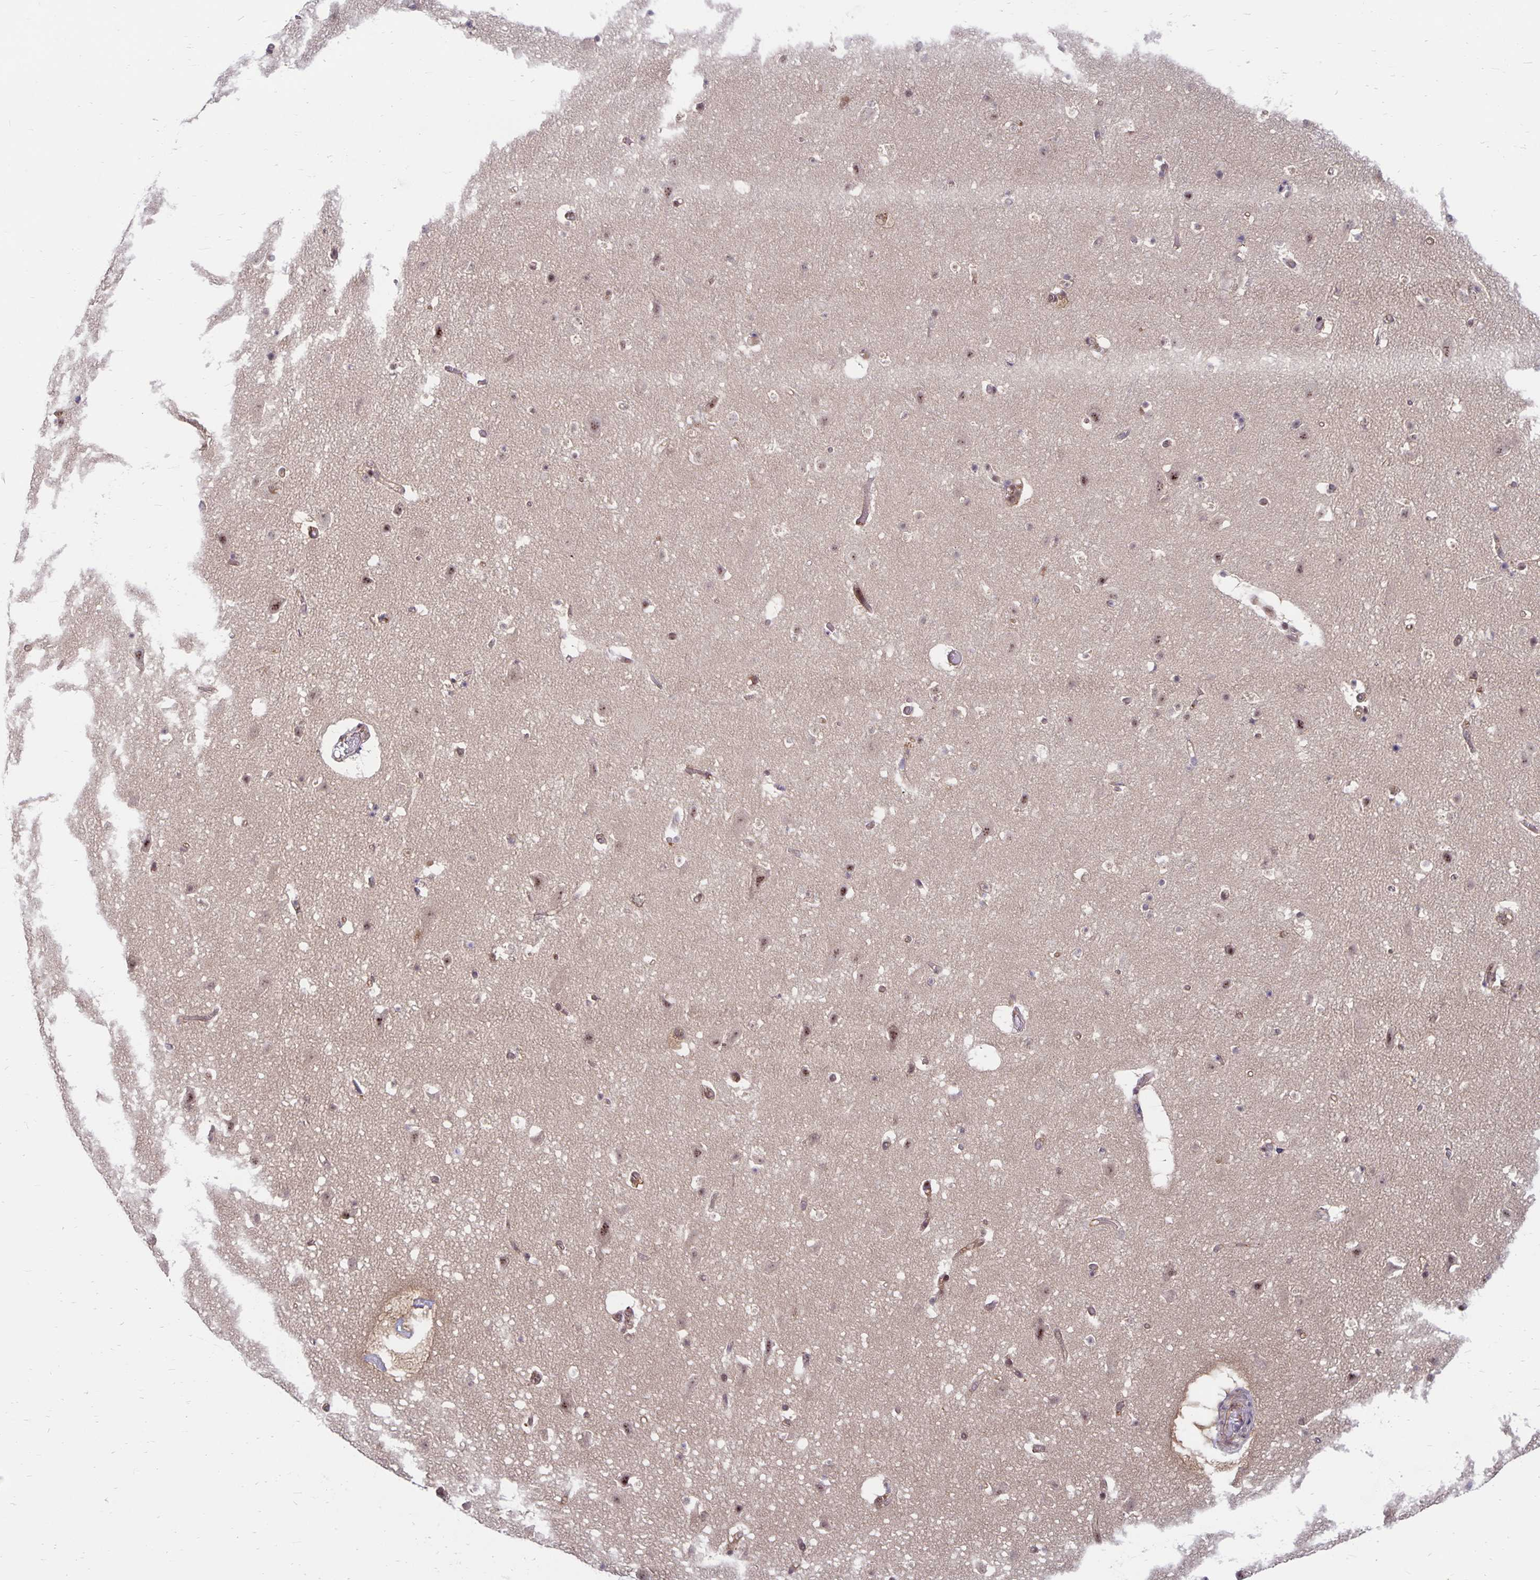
{"staining": {"intensity": "weak", "quantity": "25%-75%", "location": "nuclear"}, "tissue": "cerebral cortex", "cell_type": "Endothelial cells", "image_type": "normal", "snomed": [{"axis": "morphology", "description": "Normal tissue, NOS"}, {"axis": "topography", "description": "Cerebral cortex"}], "caption": "Immunohistochemistry (IHC) of unremarkable human cerebral cortex reveals low levels of weak nuclear positivity in approximately 25%-75% of endothelial cells.", "gene": "EXOC6B", "patient": {"sex": "female", "age": 42}}